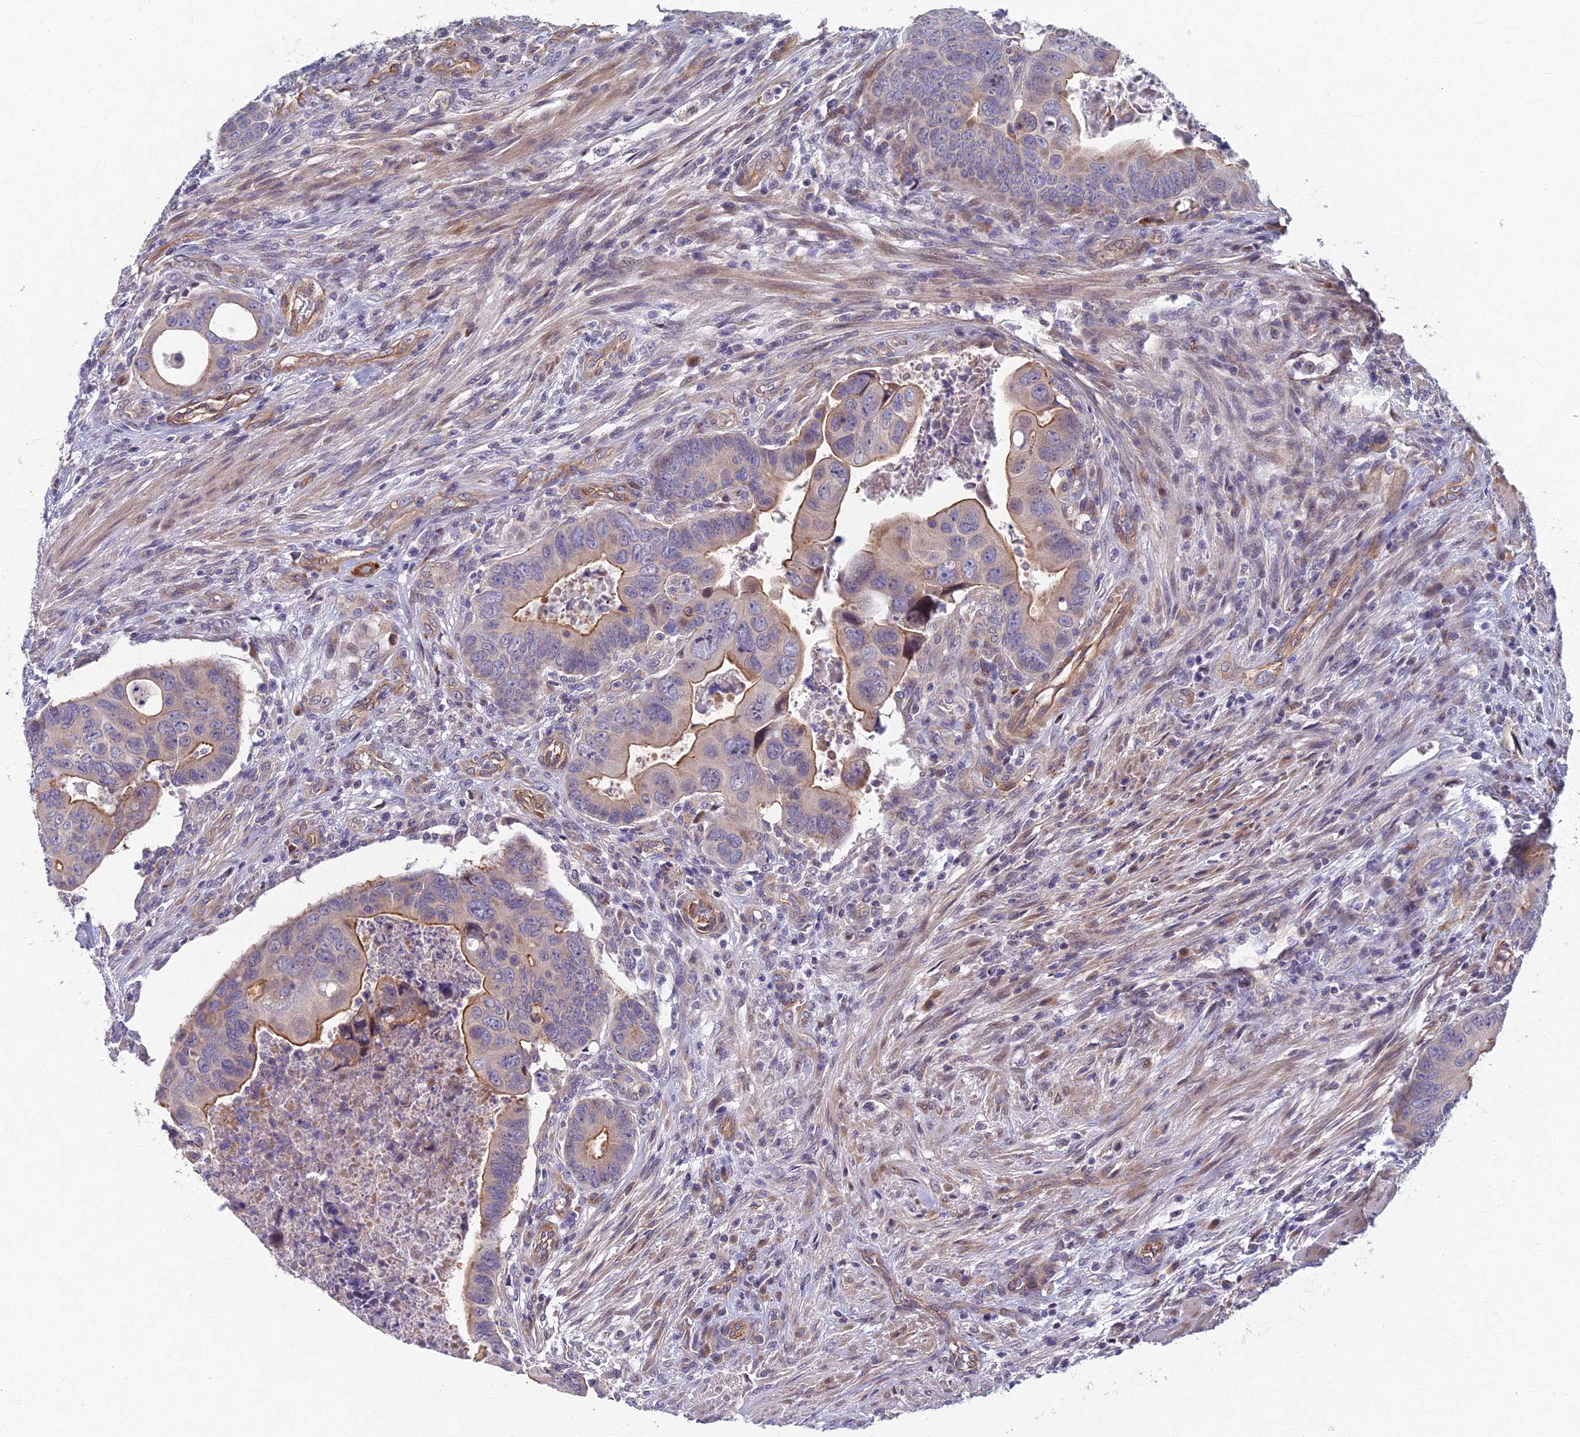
{"staining": {"intensity": "moderate", "quantity": "25%-75%", "location": "cytoplasmic/membranous"}, "tissue": "colorectal cancer", "cell_type": "Tumor cells", "image_type": "cancer", "snomed": [{"axis": "morphology", "description": "Adenocarcinoma, NOS"}, {"axis": "topography", "description": "Rectum"}], "caption": "This image displays immunohistochemistry staining of adenocarcinoma (colorectal), with medium moderate cytoplasmic/membranous positivity in approximately 25%-75% of tumor cells.", "gene": "RHBDL2", "patient": {"sex": "female", "age": 78}}